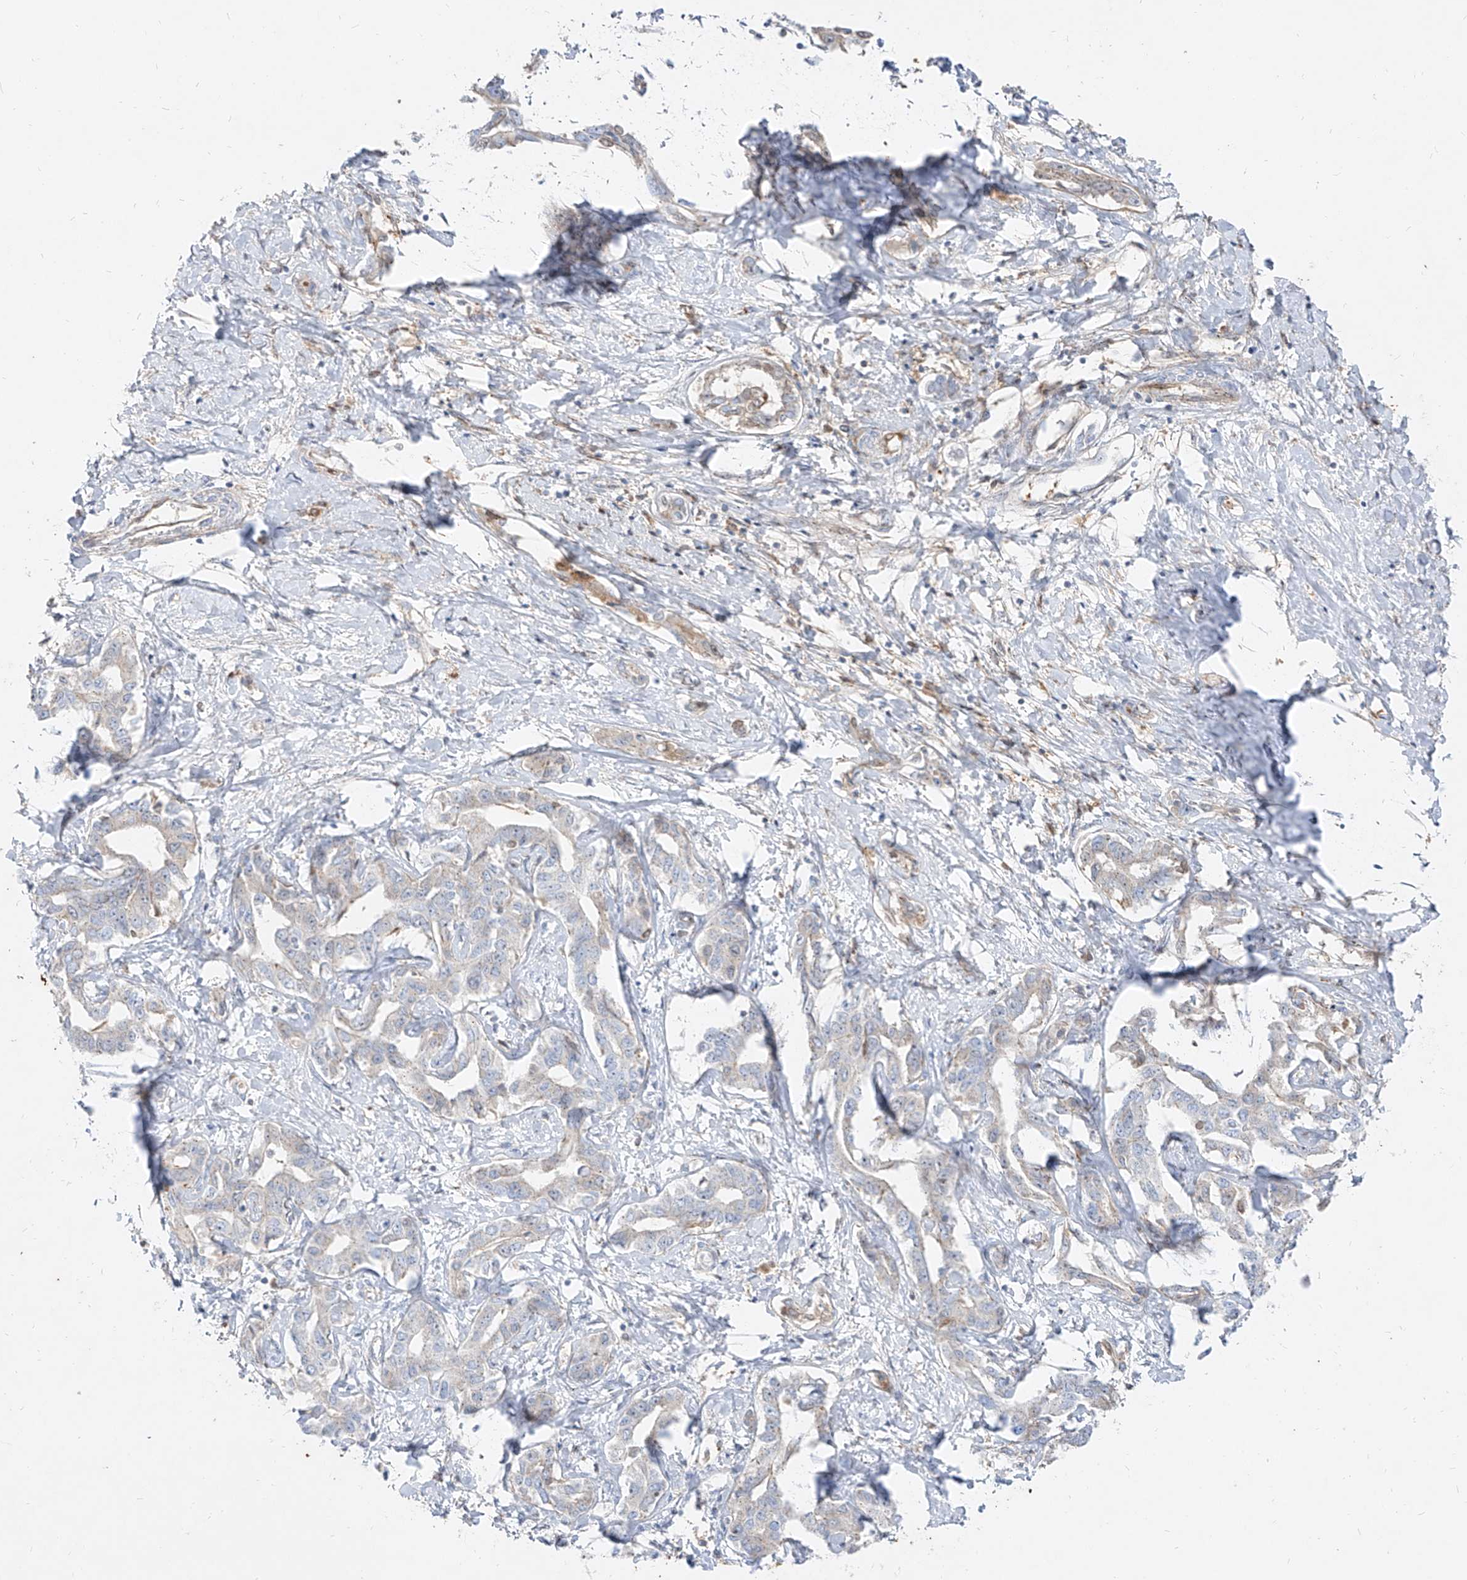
{"staining": {"intensity": "negative", "quantity": "none", "location": "none"}, "tissue": "liver cancer", "cell_type": "Tumor cells", "image_type": "cancer", "snomed": [{"axis": "morphology", "description": "Cholangiocarcinoma"}, {"axis": "topography", "description": "Liver"}], "caption": "Immunohistochemistry (IHC) photomicrograph of neoplastic tissue: cholangiocarcinoma (liver) stained with DAB (3,3'-diaminobenzidine) exhibits no significant protein expression in tumor cells.", "gene": "KYNU", "patient": {"sex": "male", "age": 59}}